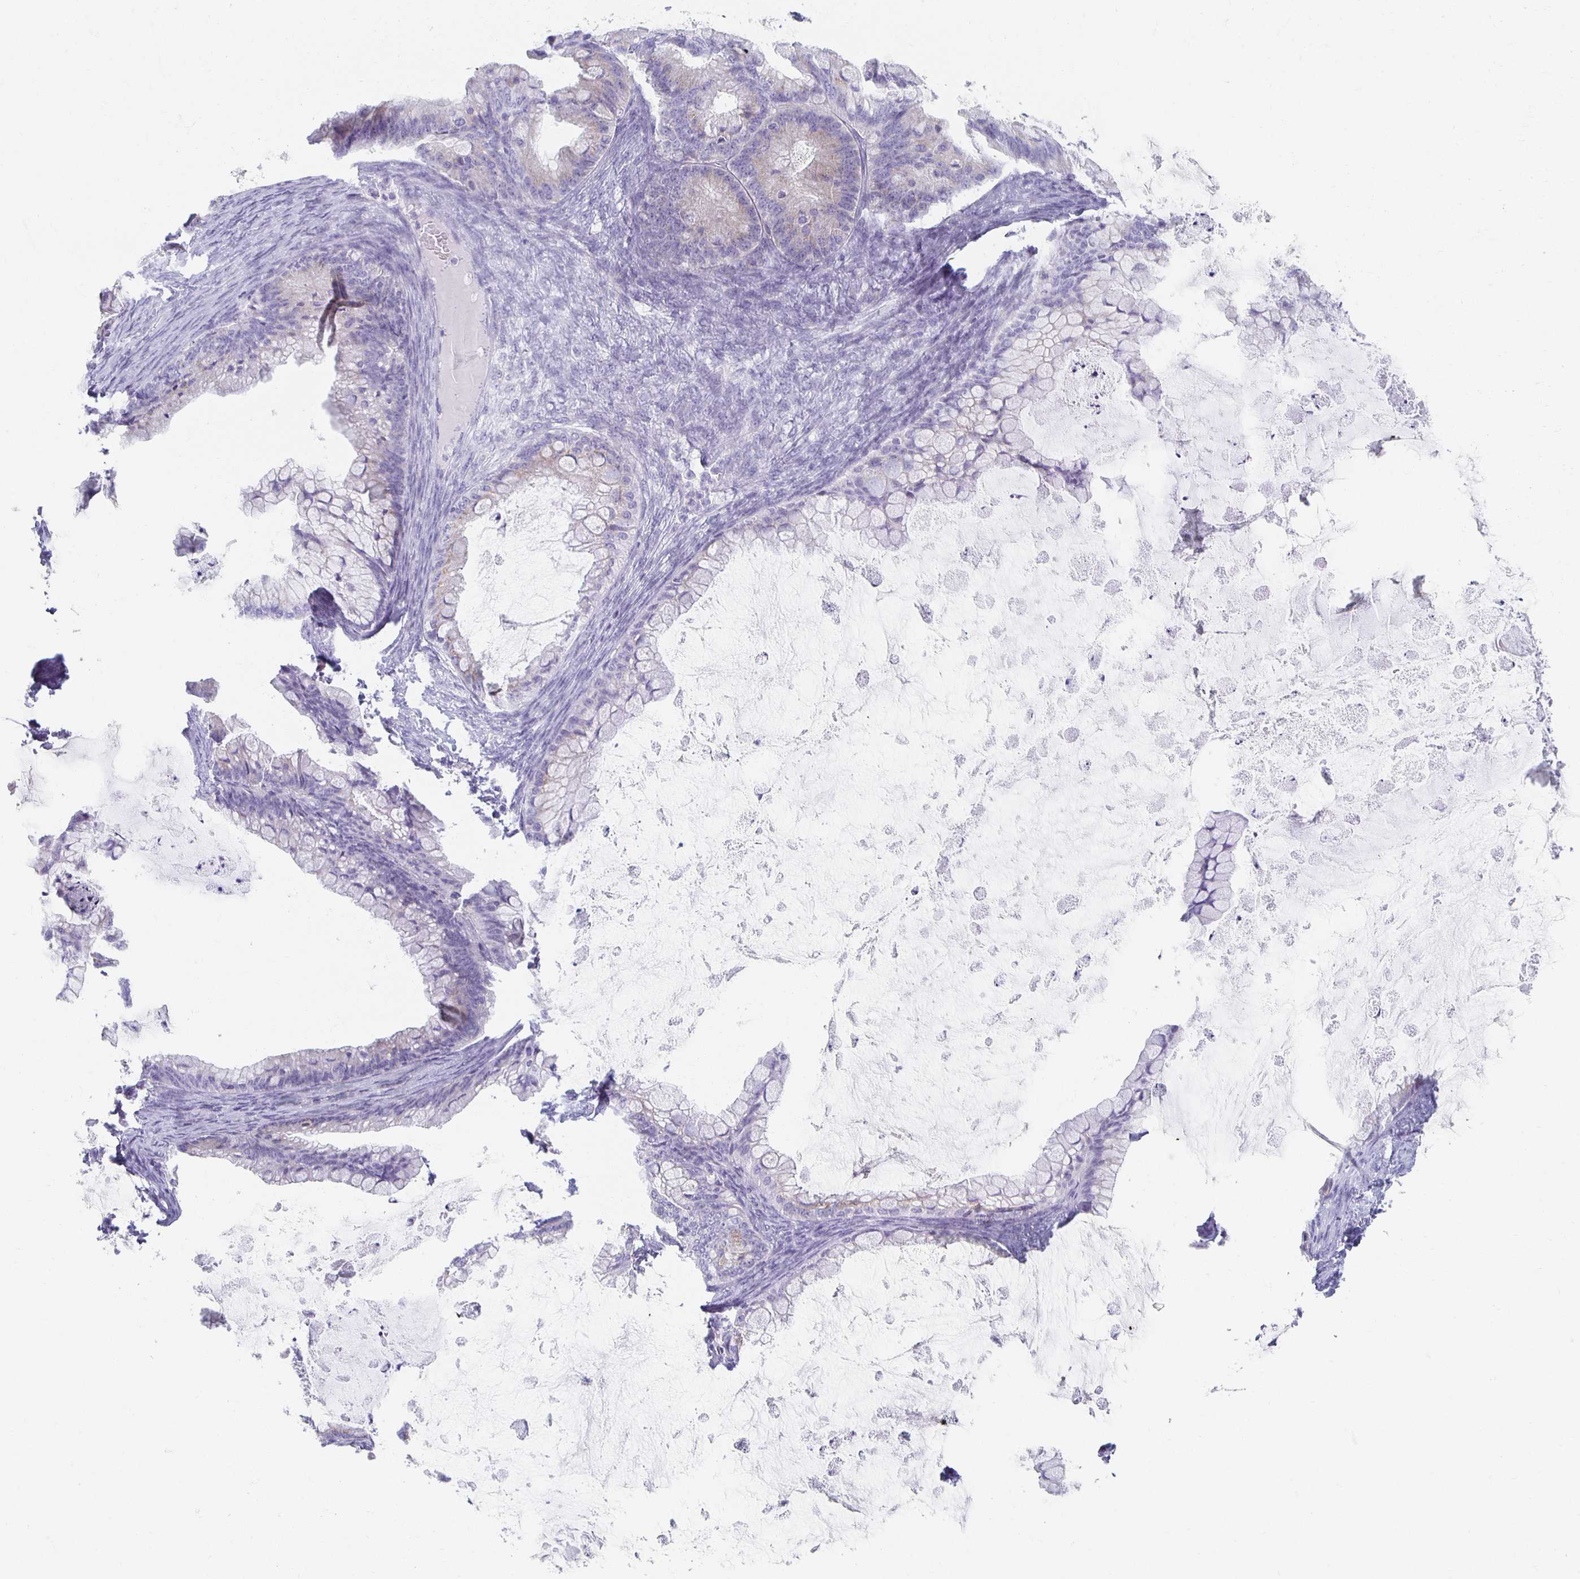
{"staining": {"intensity": "weak", "quantity": "<25%", "location": "cytoplasmic/membranous"}, "tissue": "ovarian cancer", "cell_type": "Tumor cells", "image_type": "cancer", "snomed": [{"axis": "morphology", "description": "Cystadenocarcinoma, mucinous, NOS"}, {"axis": "topography", "description": "Ovary"}], "caption": "DAB immunohistochemical staining of ovarian cancer demonstrates no significant staining in tumor cells.", "gene": "TEX44", "patient": {"sex": "female", "age": 35}}